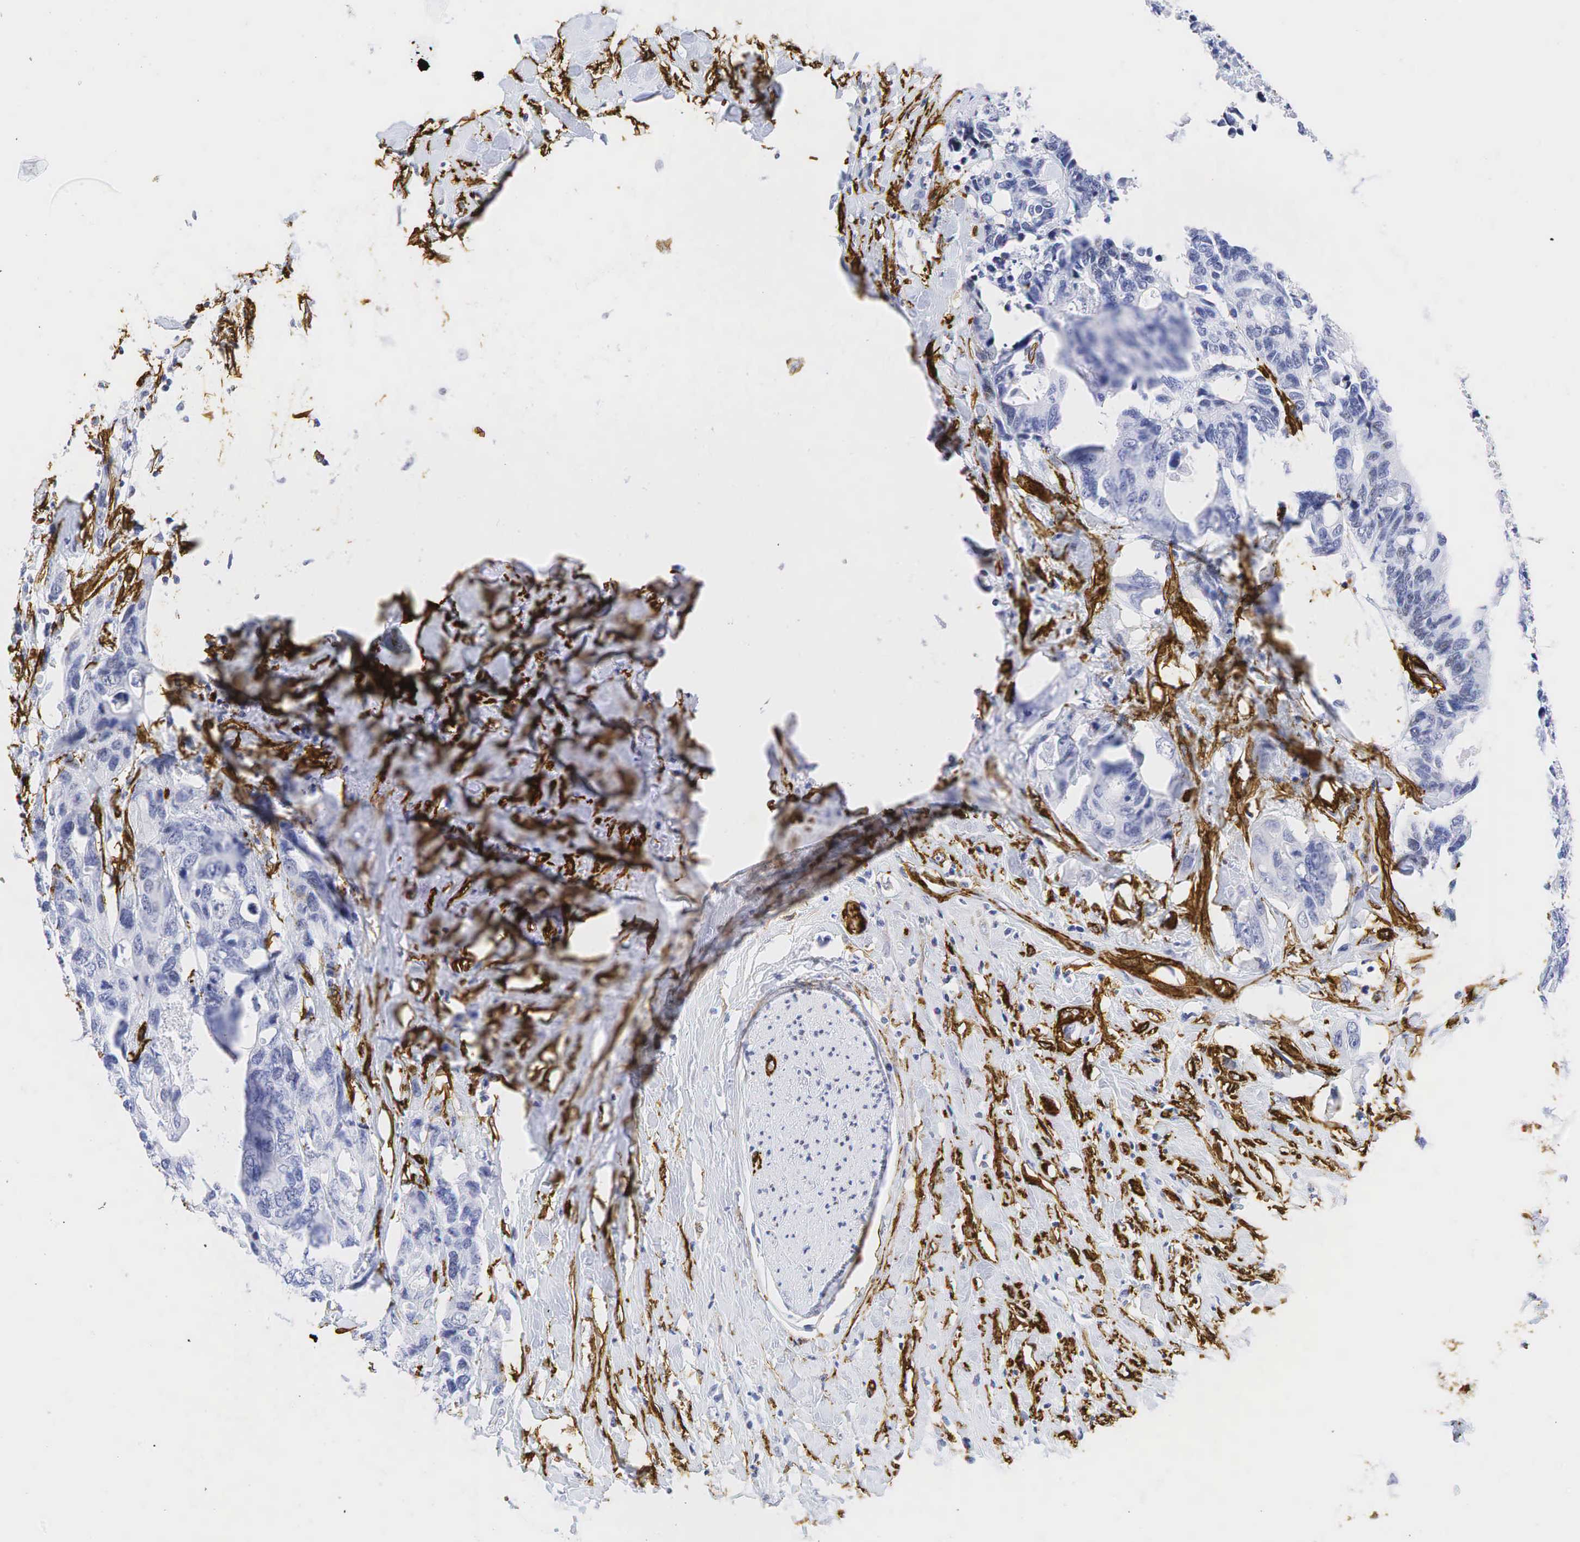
{"staining": {"intensity": "negative", "quantity": "none", "location": "none"}, "tissue": "colorectal cancer", "cell_type": "Tumor cells", "image_type": "cancer", "snomed": [{"axis": "morphology", "description": "Adenocarcinoma, NOS"}, {"axis": "topography", "description": "Rectum"}], "caption": "Colorectal cancer was stained to show a protein in brown. There is no significant staining in tumor cells.", "gene": "ACTA2", "patient": {"sex": "male", "age": 55}}